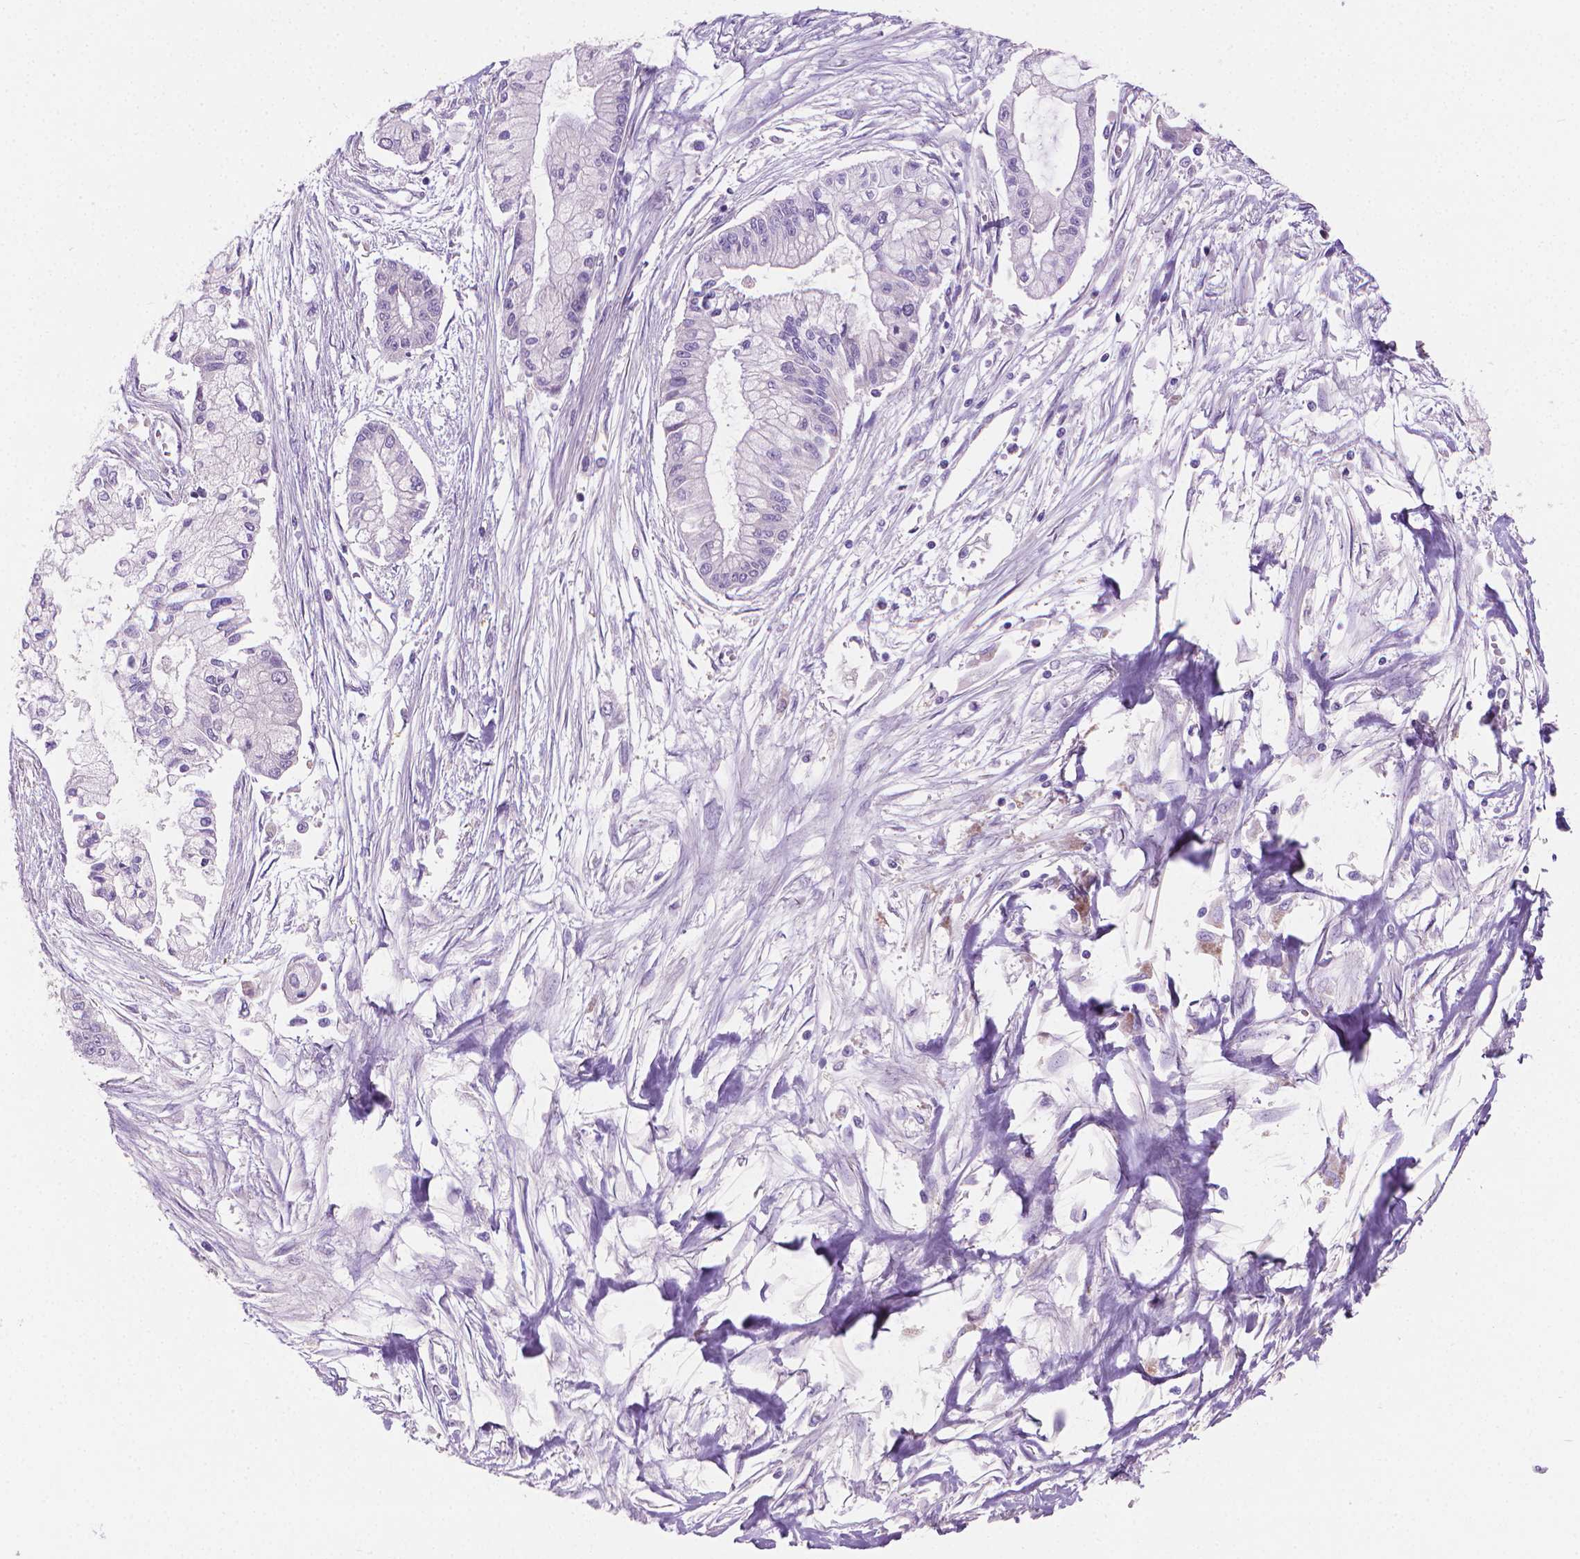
{"staining": {"intensity": "negative", "quantity": "none", "location": "none"}, "tissue": "pancreatic cancer", "cell_type": "Tumor cells", "image_type": "cancer", "snomed": [{"axis": "morphology", "description": "Adenocarcinoma, NOS"}, {"axis": "topography", "description": "Pancreas"}], "caption": "Immunohistochemical staining of pancreatic cancer reveals no significant expression in tumor cells.", "gene": "GSDMA", "patient": {"sex": "male", "age": 54}}